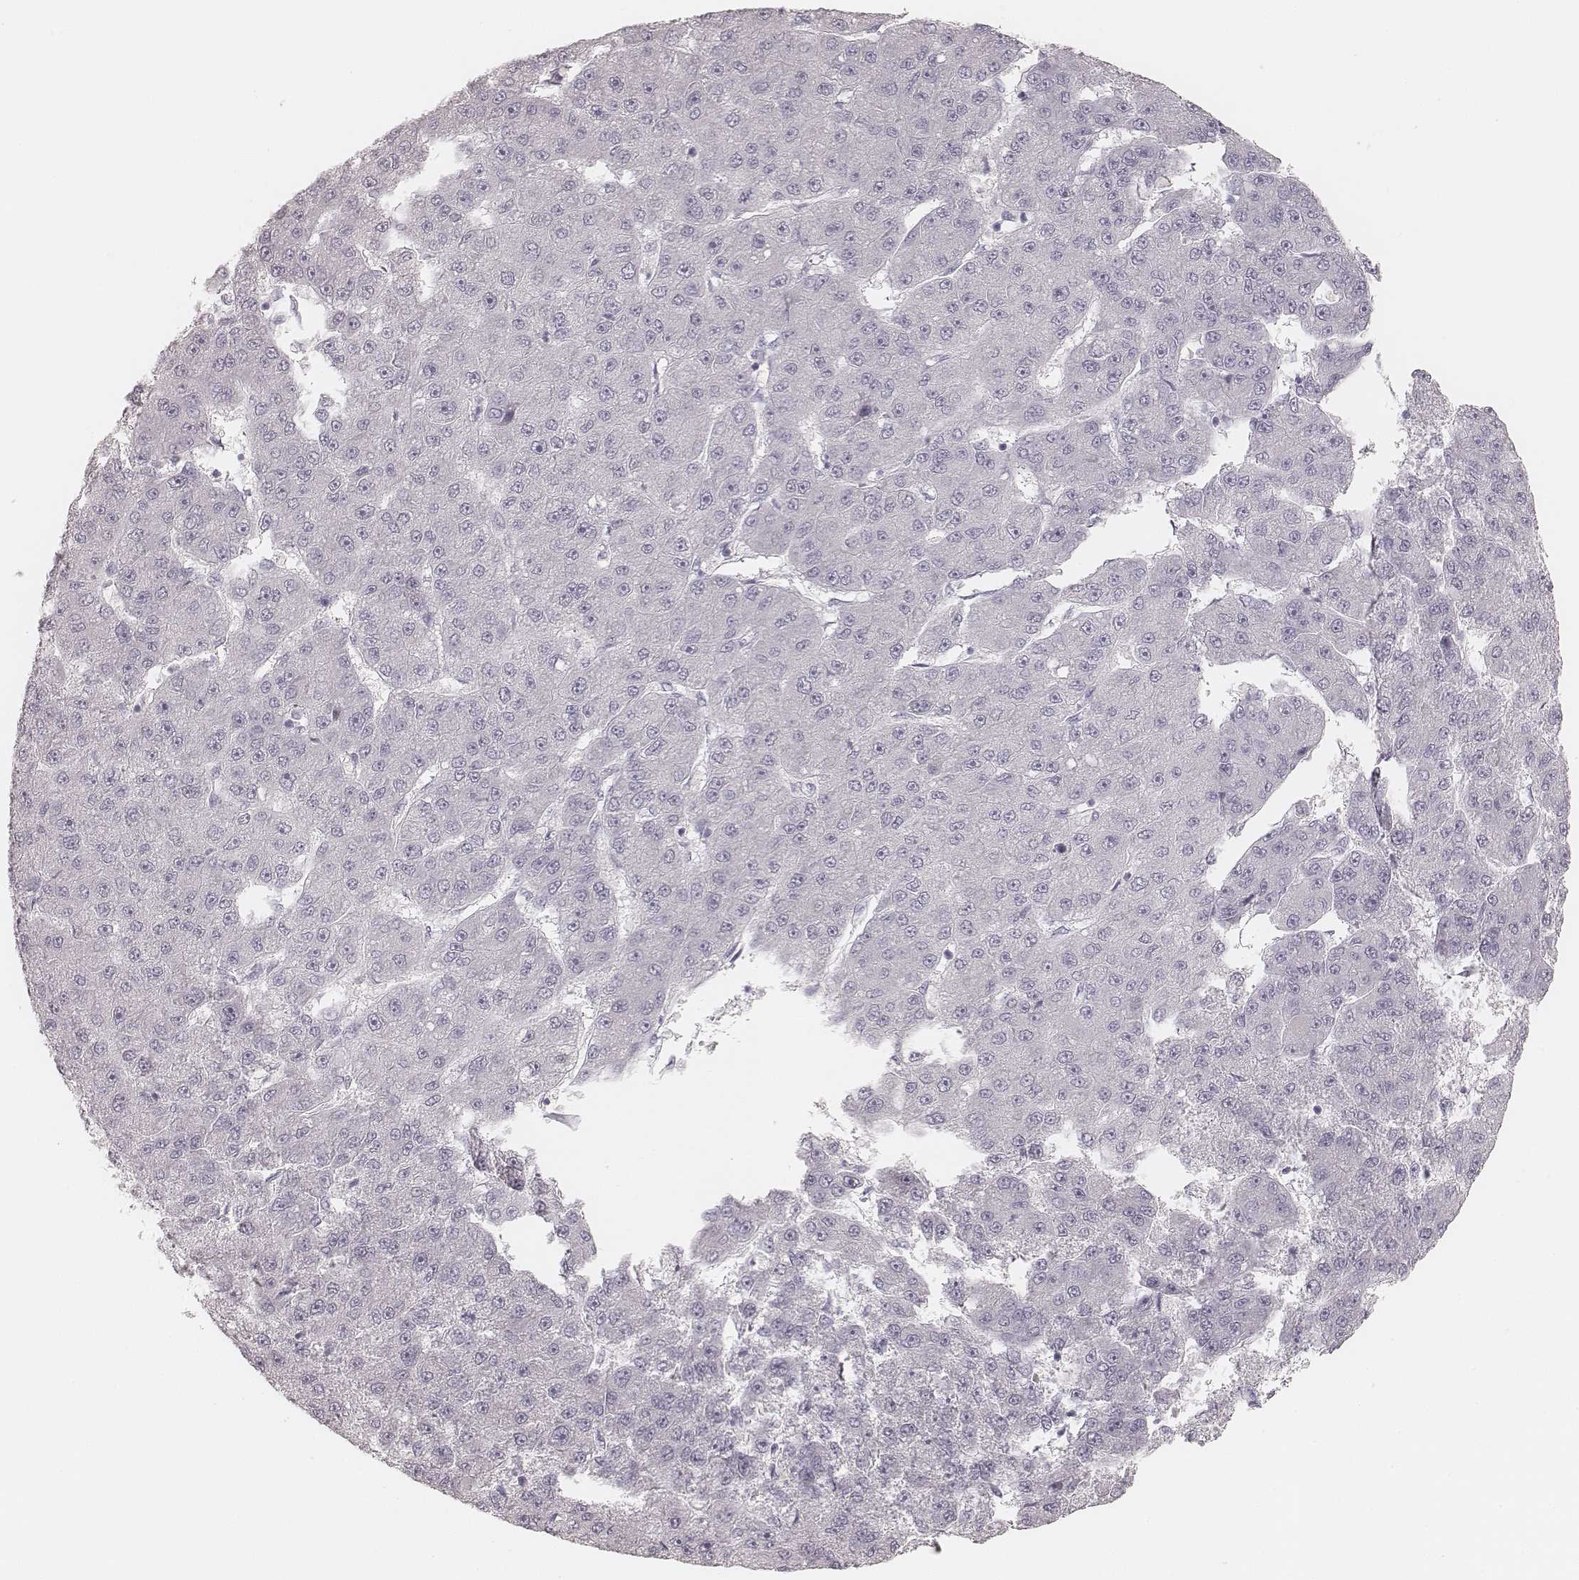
{"staining": {"intensity": "negative", "quantity": "none", "location": "none"}, "tissue": "liver cancer", "cell_type": "Tumor cells", "image_type": "cancer", "snomed": [{"axis": "morphology", "description": "Carcinoma, Hepatocellular, NOS"}, {"axis": "topography", "description": "Liver"}], "caption": "There is no significant expression in tumor cells of liver cancer (hepatocellular carcinoma). (Brightfield microscopy of DAB immunohistochemistry at high magnification).", "gene": "KRT31", "patient": {"sex": "male", "age": 67}}